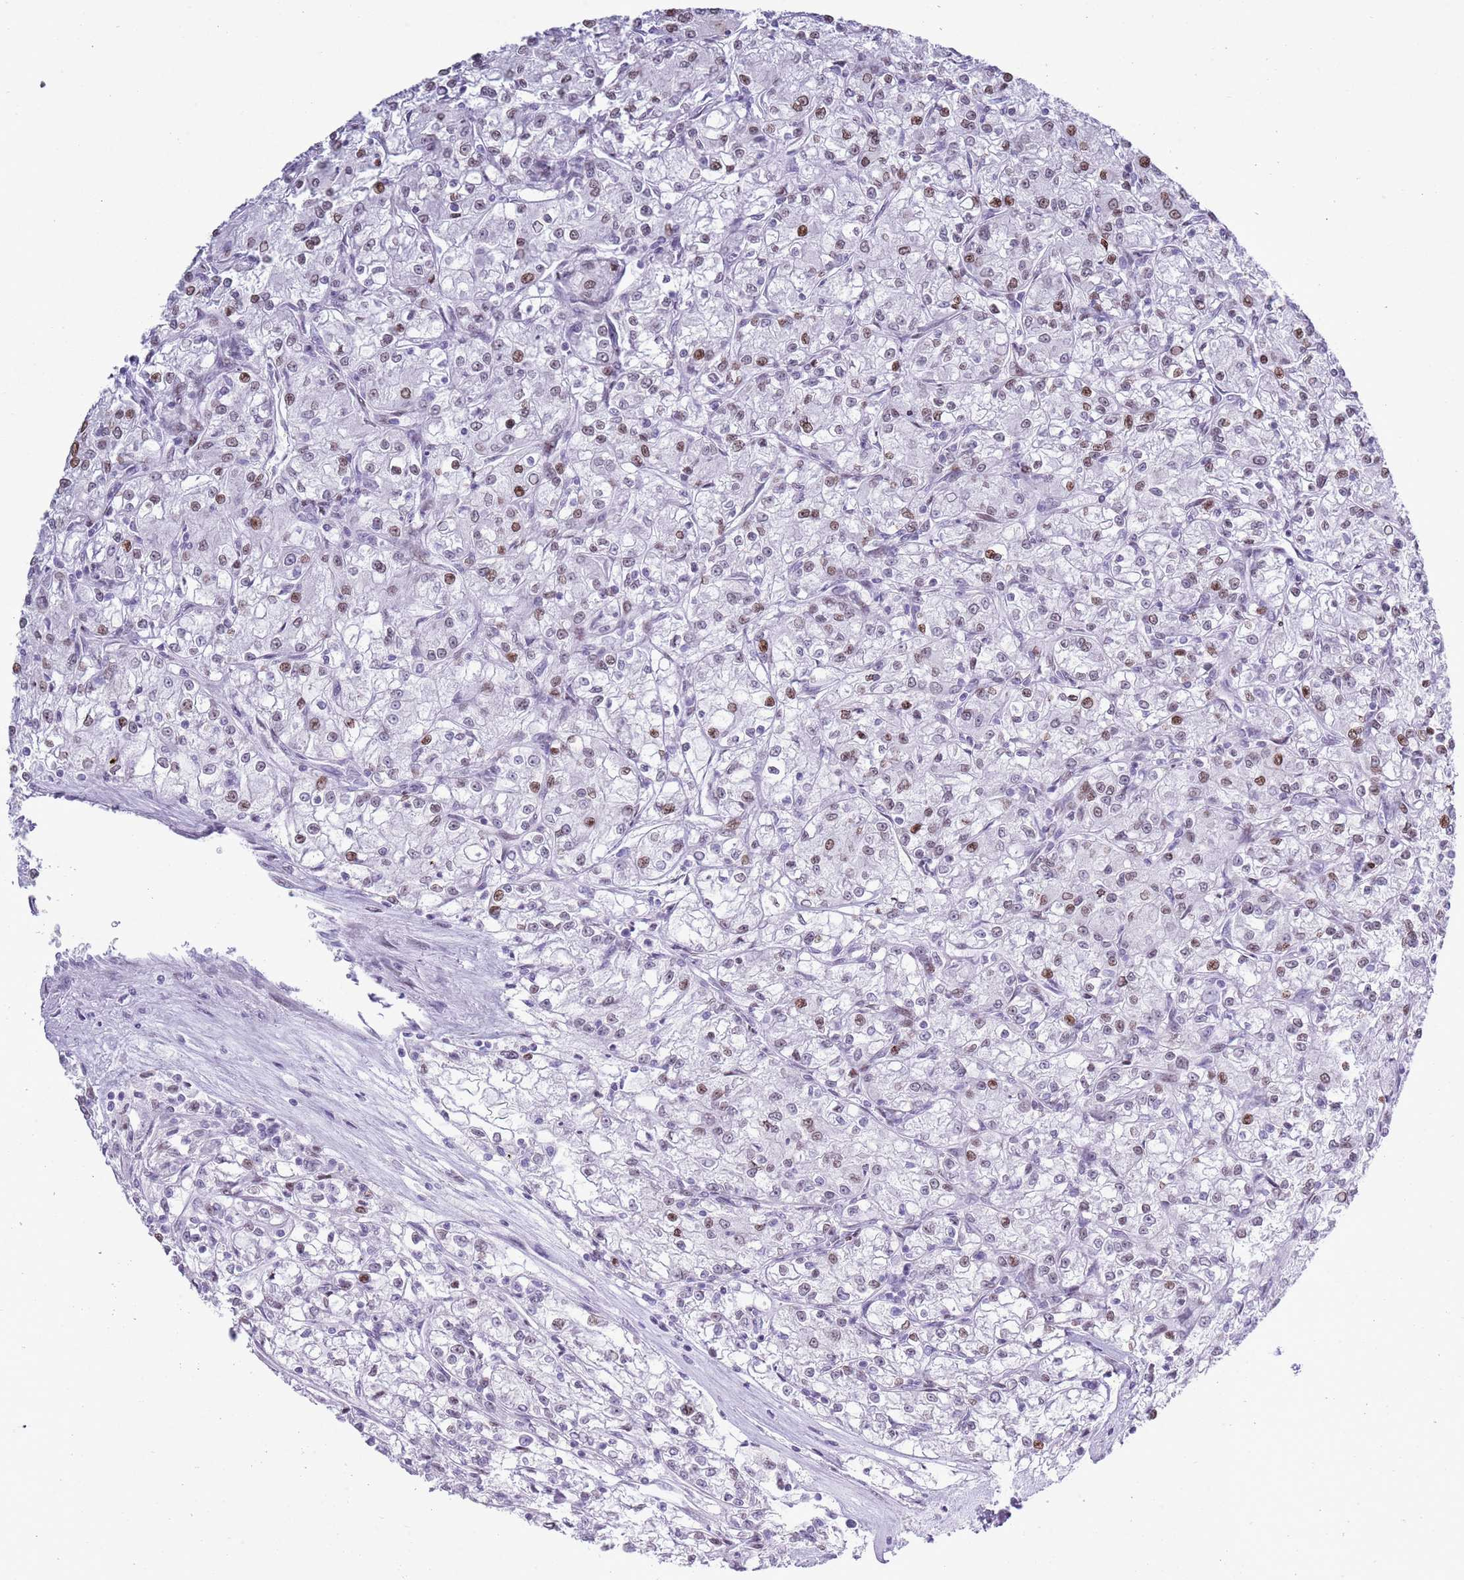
{"staining": {"intensity": "moderate", "quantity": "<25%", "location": "nuclear"}, "tissue": "renal cancer", "cell_type": "Tumor cells", "image_type": "cancer", "snomed": [{"axis": "morphology", "description": "Adenocarcinoma, NOS"}, {"axis": "topography", "description": "Kidney"}], "caption": "IHC photomicrograph of human renal cancer stained for a protein (brown), which exhibits low levels of moderate nuclear staining in approximately <25% of tumor cells.", "gene": "ASIP", "patient": {"sex": "female", "age": 59}}